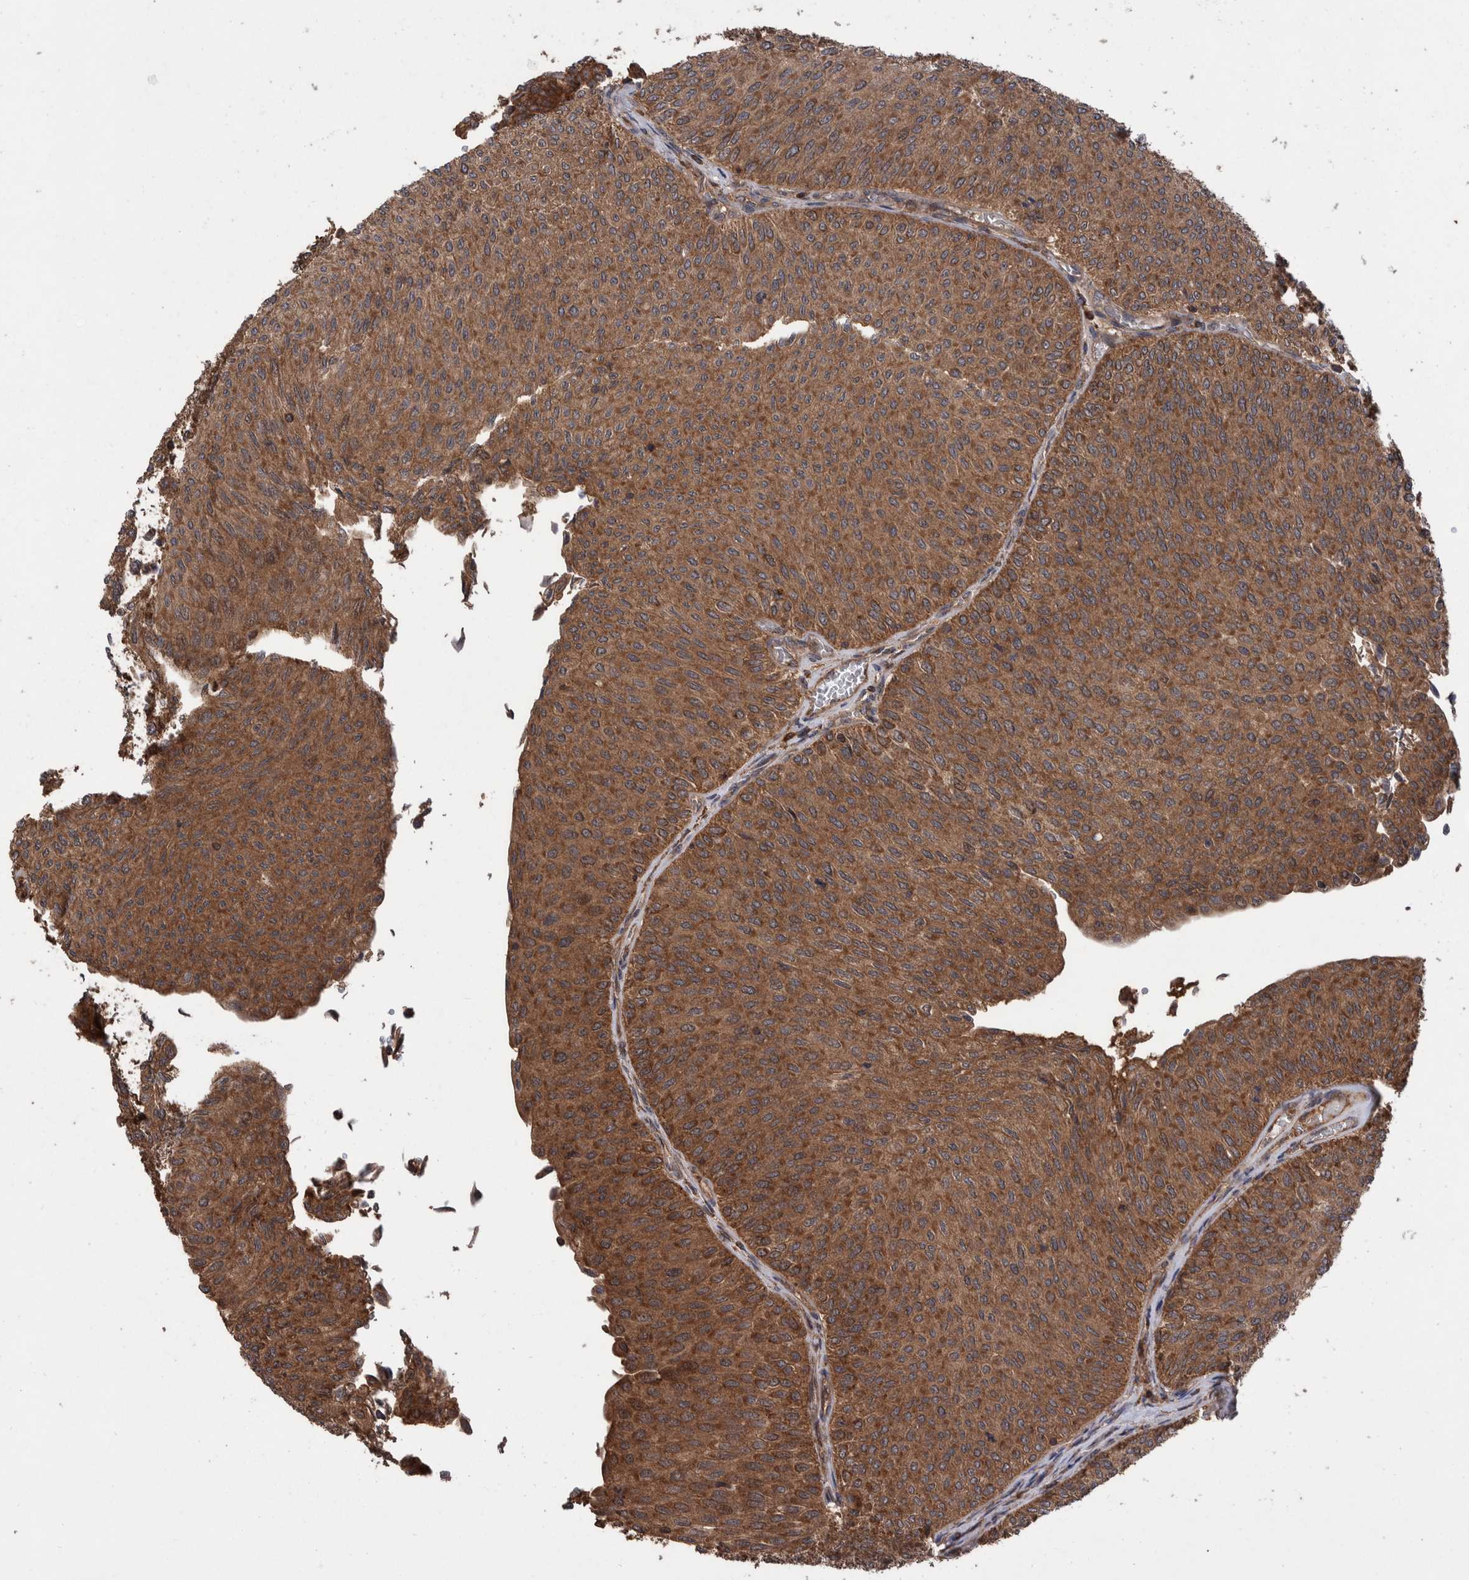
{"staining": {"intensity": "moderate", "quantity": ">75%", "location": "cytoplasmic/membranous"}, "tissue": "urothelial cancer", "cell_type": "Tumor cells", "image_type": "cancer", "snomed": [{"axis": "morphology", "description": "Urothelial carcinoma, Low grade"}, {"axis": "topography", "description": "Urinary bladder"}], "caption": "Urothelial cancer stained with DAB IHC displays medium levels of moderate cytoplasmic/membranous staining in about >75% of tumor cells. (Brightfield microscopy of DAB IHC at high magnification).", "gene": "VBP1", "patient": {"sex": "male", "age": 78}}